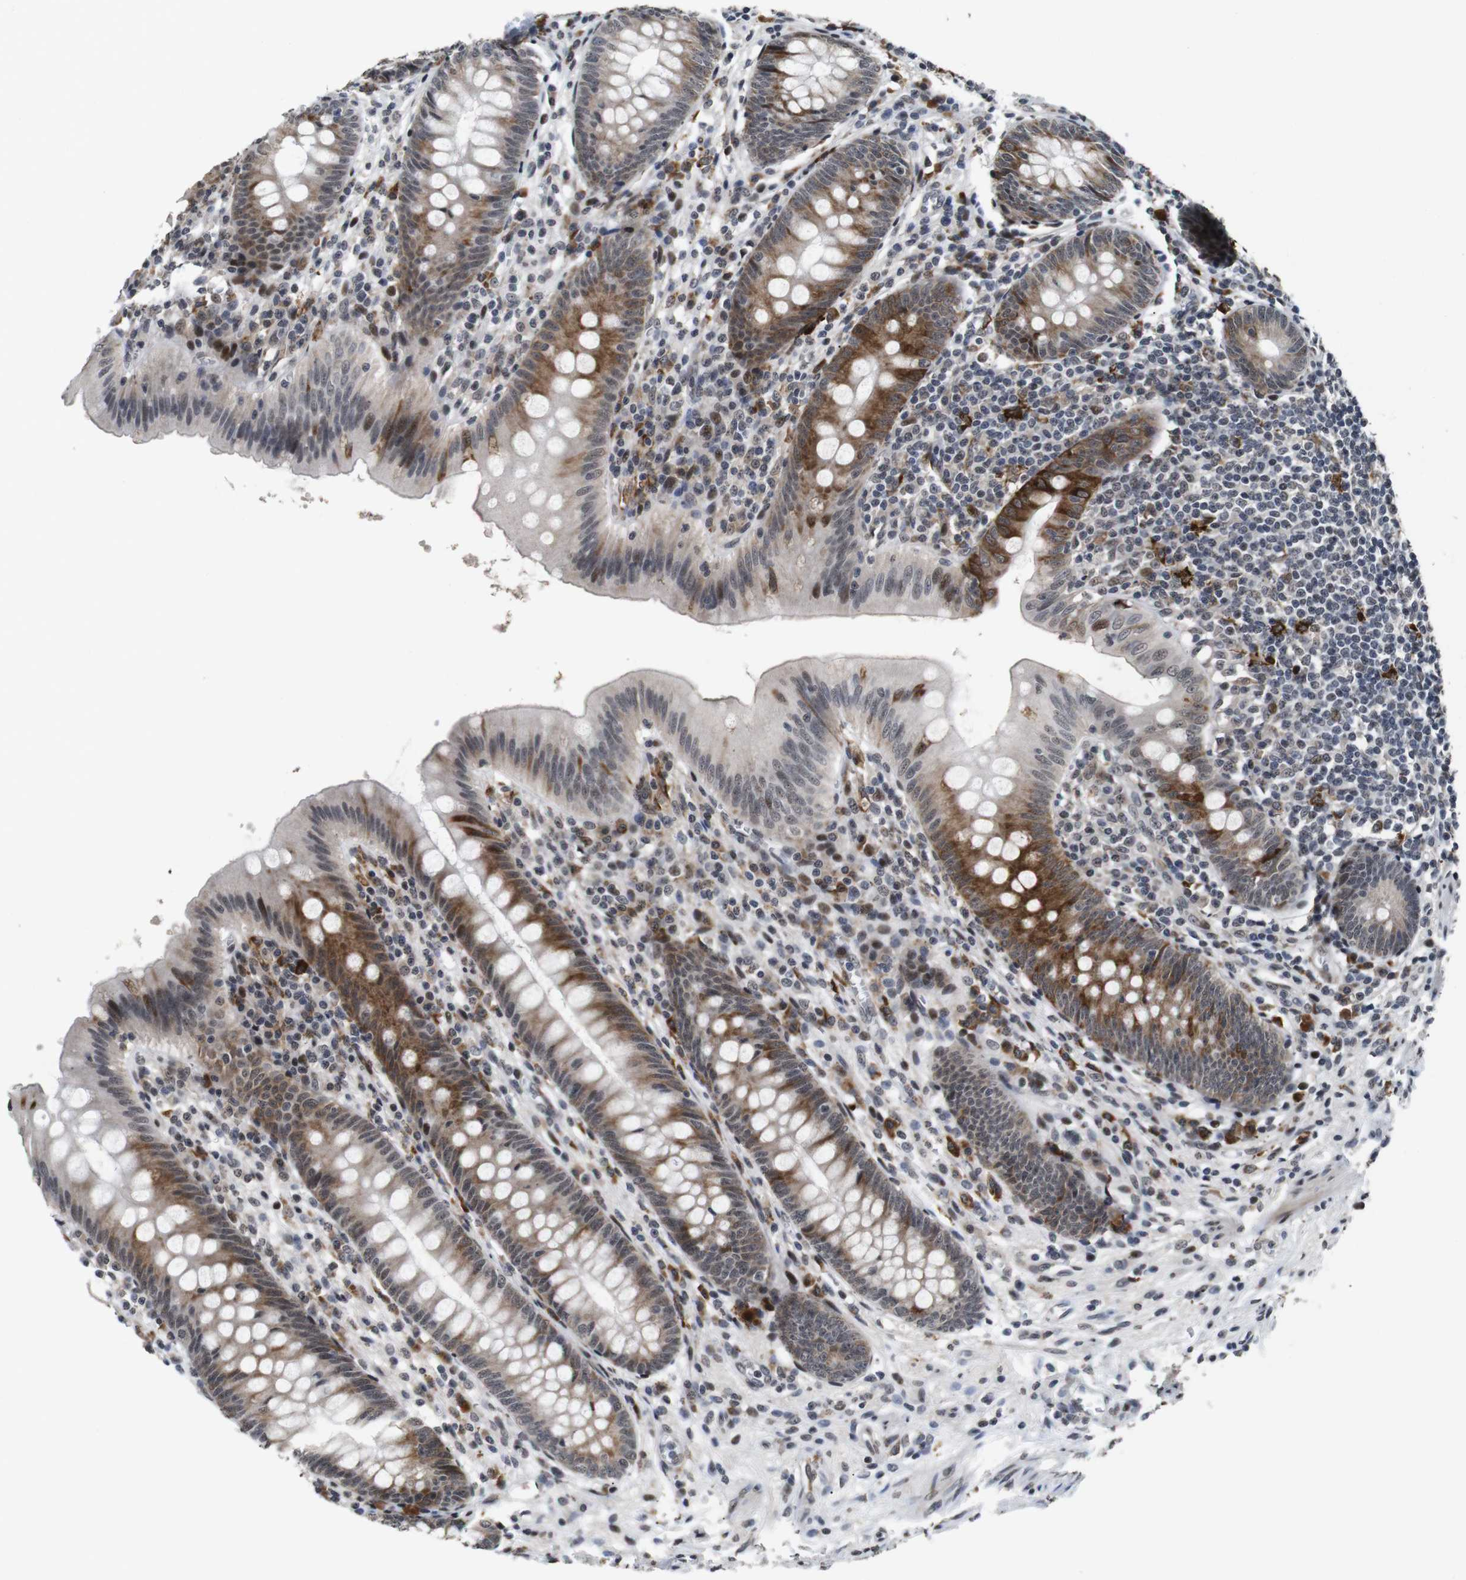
{"staining": {"intensity": "strong", "quantity": "25%-75%", "location": "cytoplasmic/membranous,nuclear"}, "tissue": "appendix", "cell_type": "Glandular cells", "image_type": "normal", "snomed": [{"axis": "morphology", "description": "Normal tissue, NOS"}, {"axis": "topography", "description": "Appendix"}], "caption": "Immunohistochemical staining of normal human appendix reveals strong cytoplasmic/membranous,nuclear protein expression in approximately 25%-75% of glandular cells.", "gene": "EIF4G1", "patient": {"sex": "male", "age": 56}}